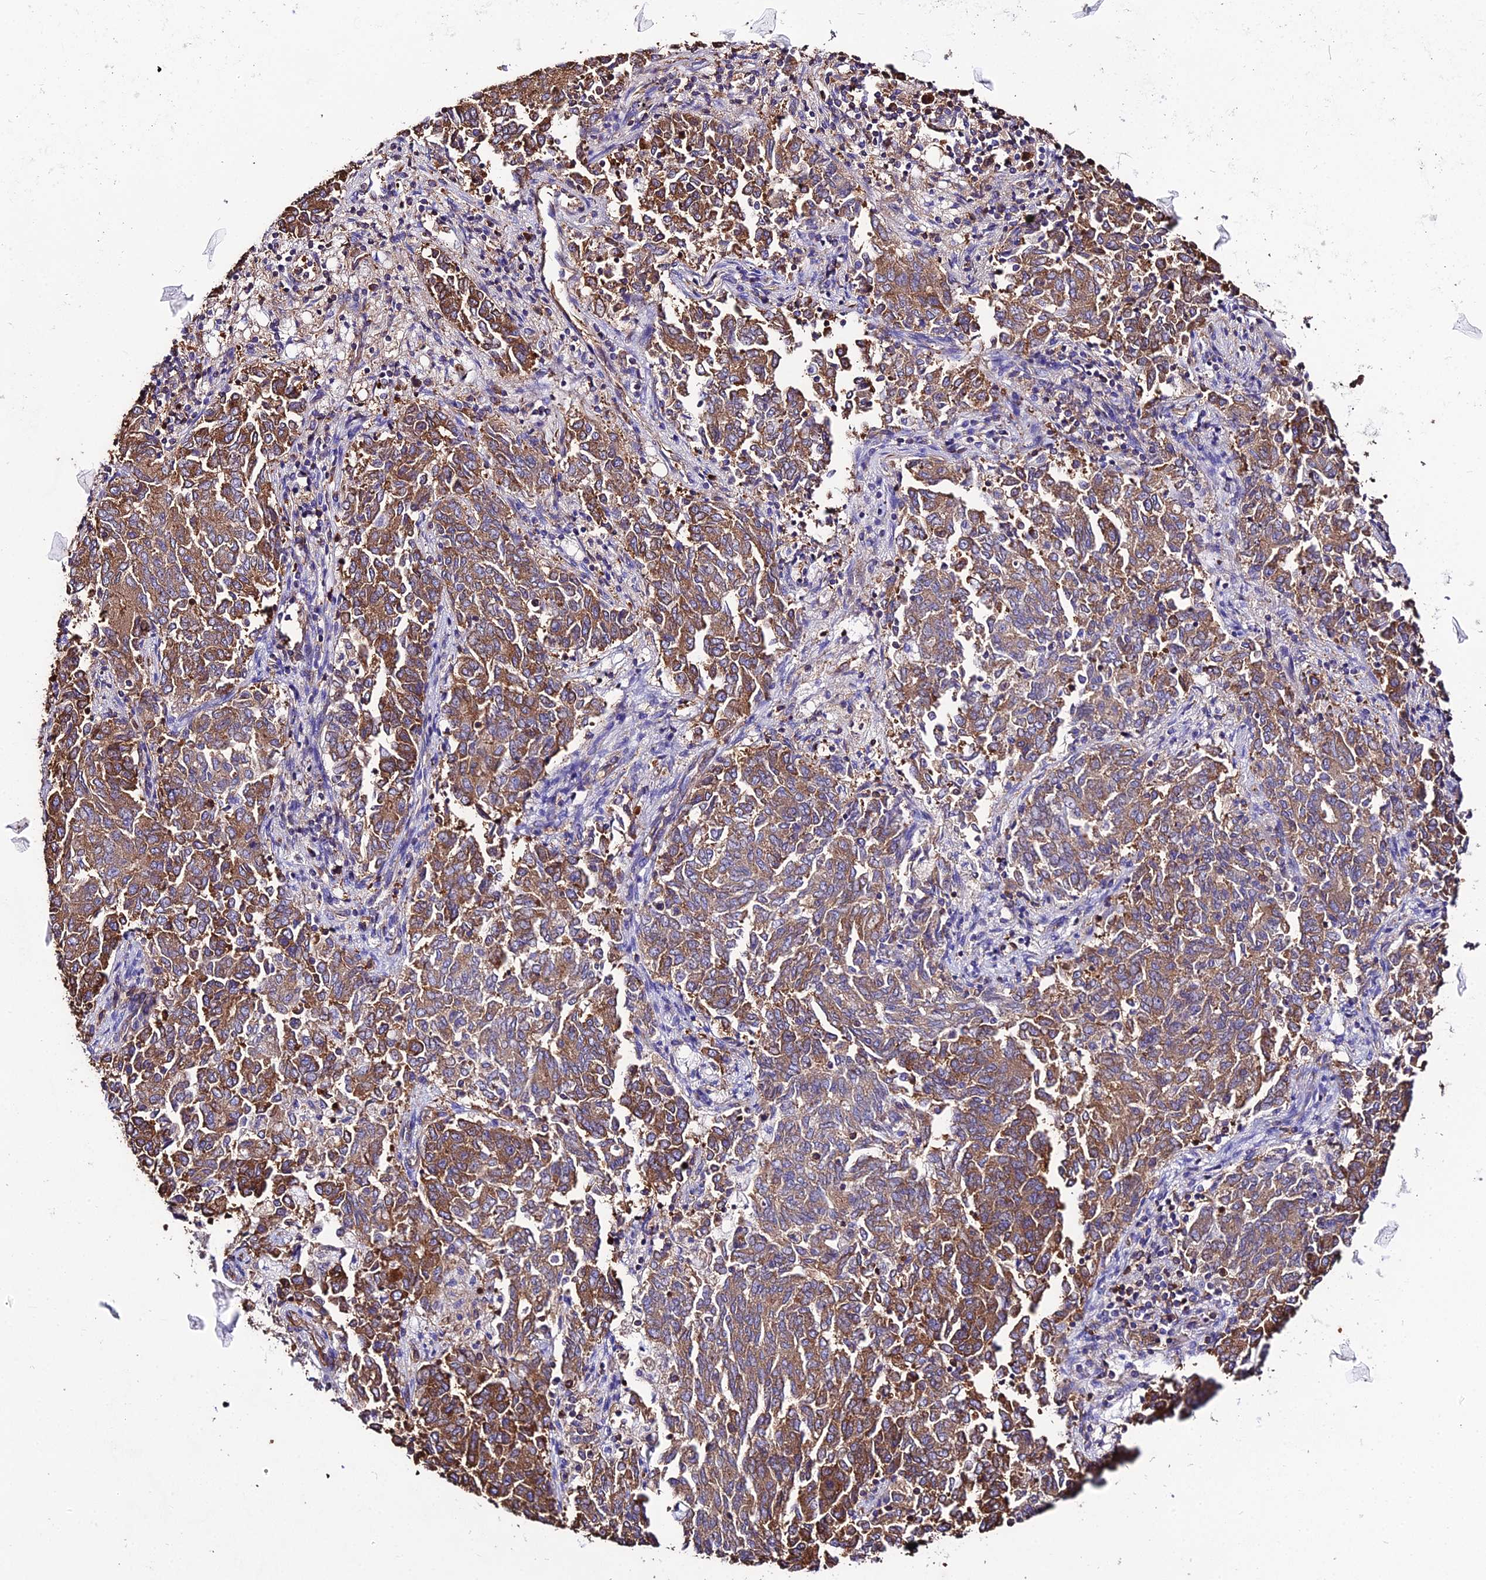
{"staining": {"intensity": "moderate", "quantity": ">75%", "location": "cytoplasmic/membranous"}, "tissue": "endometrial cancer", "cell_type": "Tumor cells", "image_type": "cancer", "snomed": [{"axis": "morphology", "description": "Adenocarcinoma, NOS"}, {"axis": "topography", "description": "Endometrium"}], "caption": "This is an image of immunohistochemistry staining of endometrial cancer, which shows moderate positivity in the cytoplasmic/membranous of tumor cells.", "gene": "TUBA3D", "patient": {"sex": "female", "age": 80}}